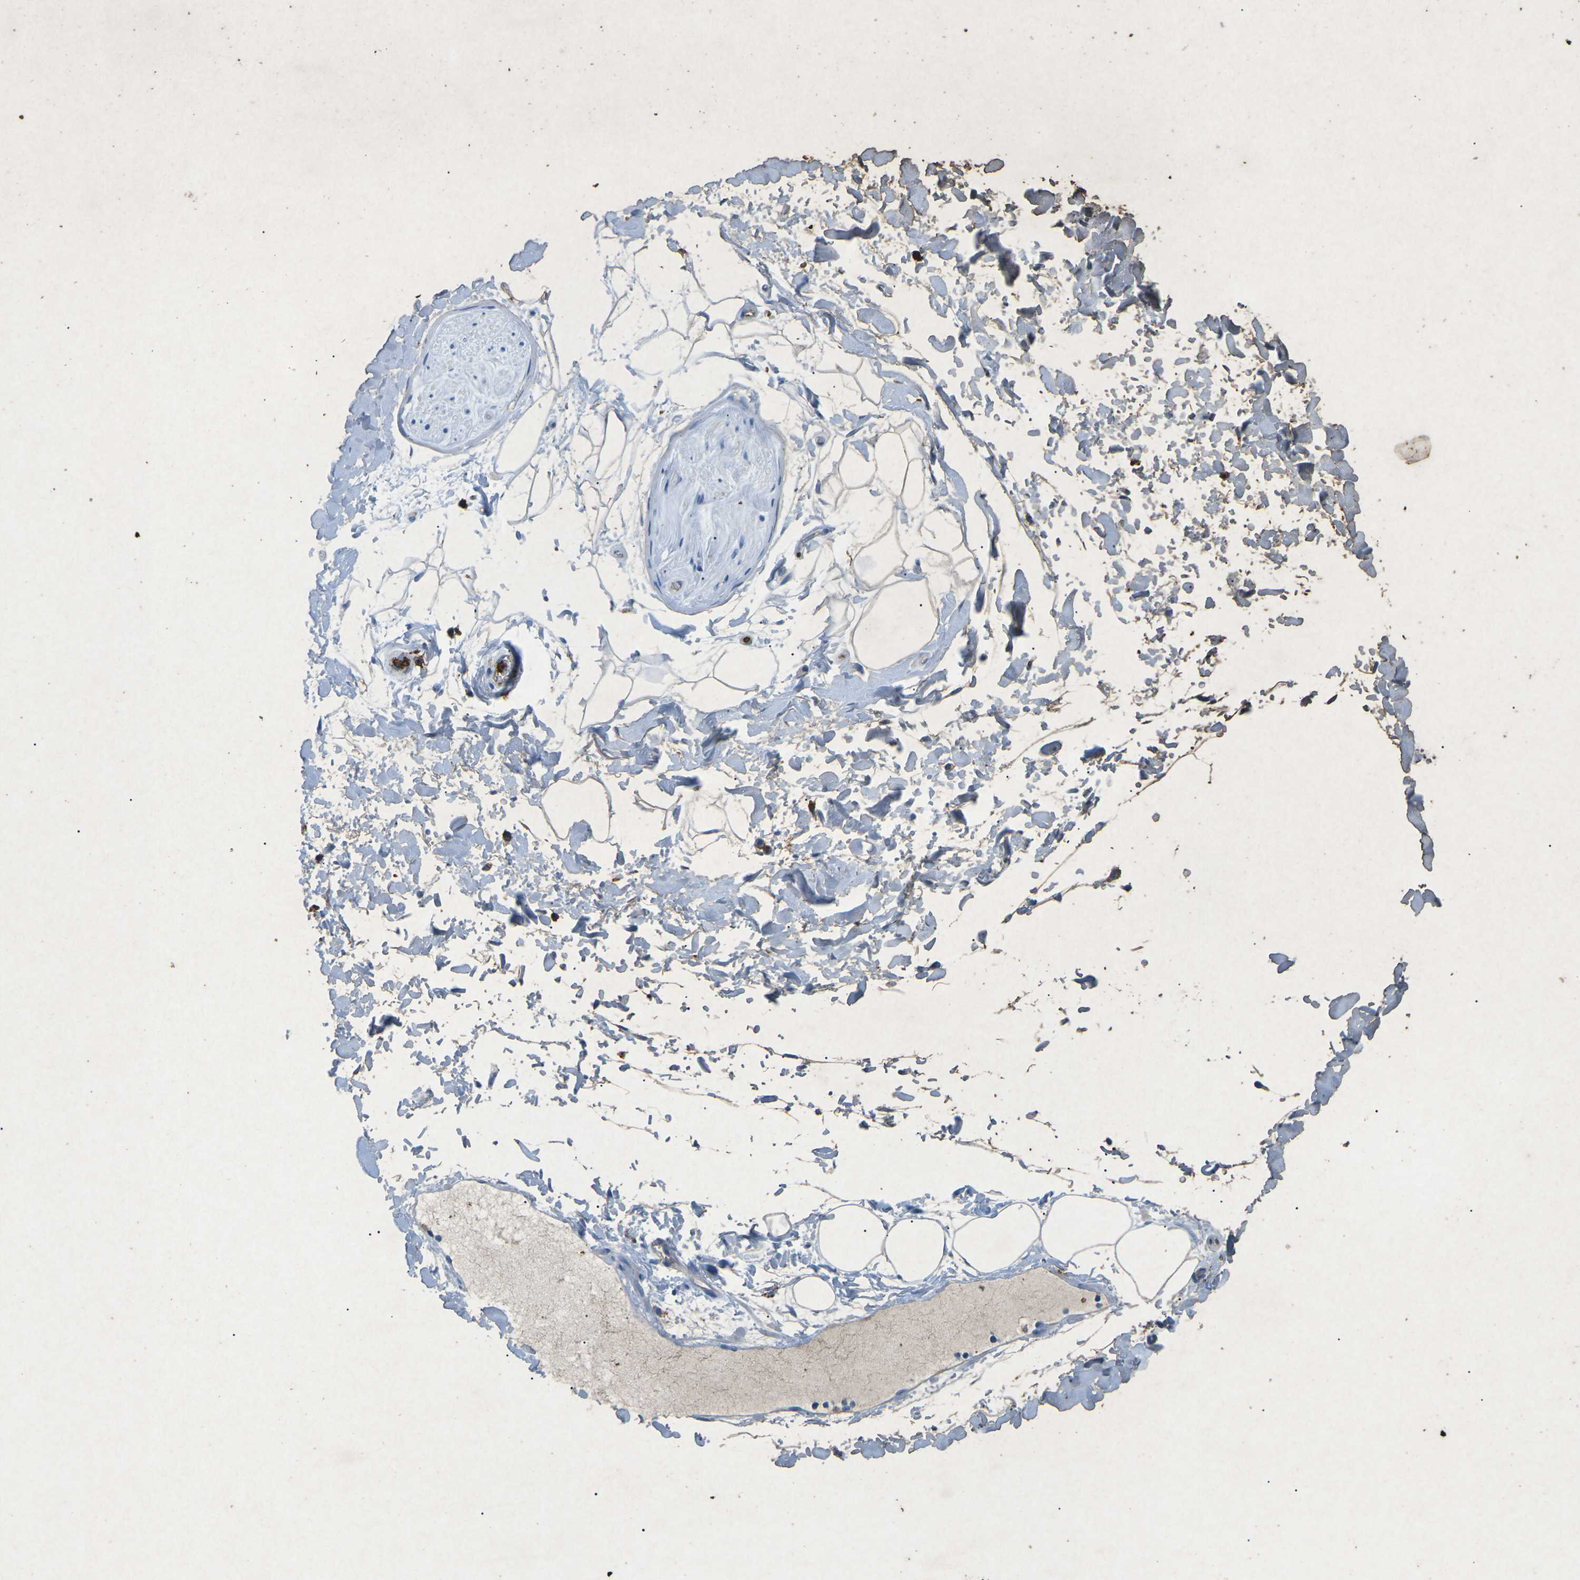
{"staining": {"intensity": "negative", "quantity": "none", "location": "none"}, "tissue": "adipose tissue", "cell_type": "Adipocytes", "image_type": "normal", "snomed": [{"axis": "morphology", "description": "Normal tissue, NOS"}, {"axis": "topography", "description": "Soft tissue"}], "caption": "DAB immunohistochemical staining of benign adipose tissue demonstrates no significant expression in adipocytes.", "gene": "CTAGE1", "patient": {"sex": "male", "age": 72}}